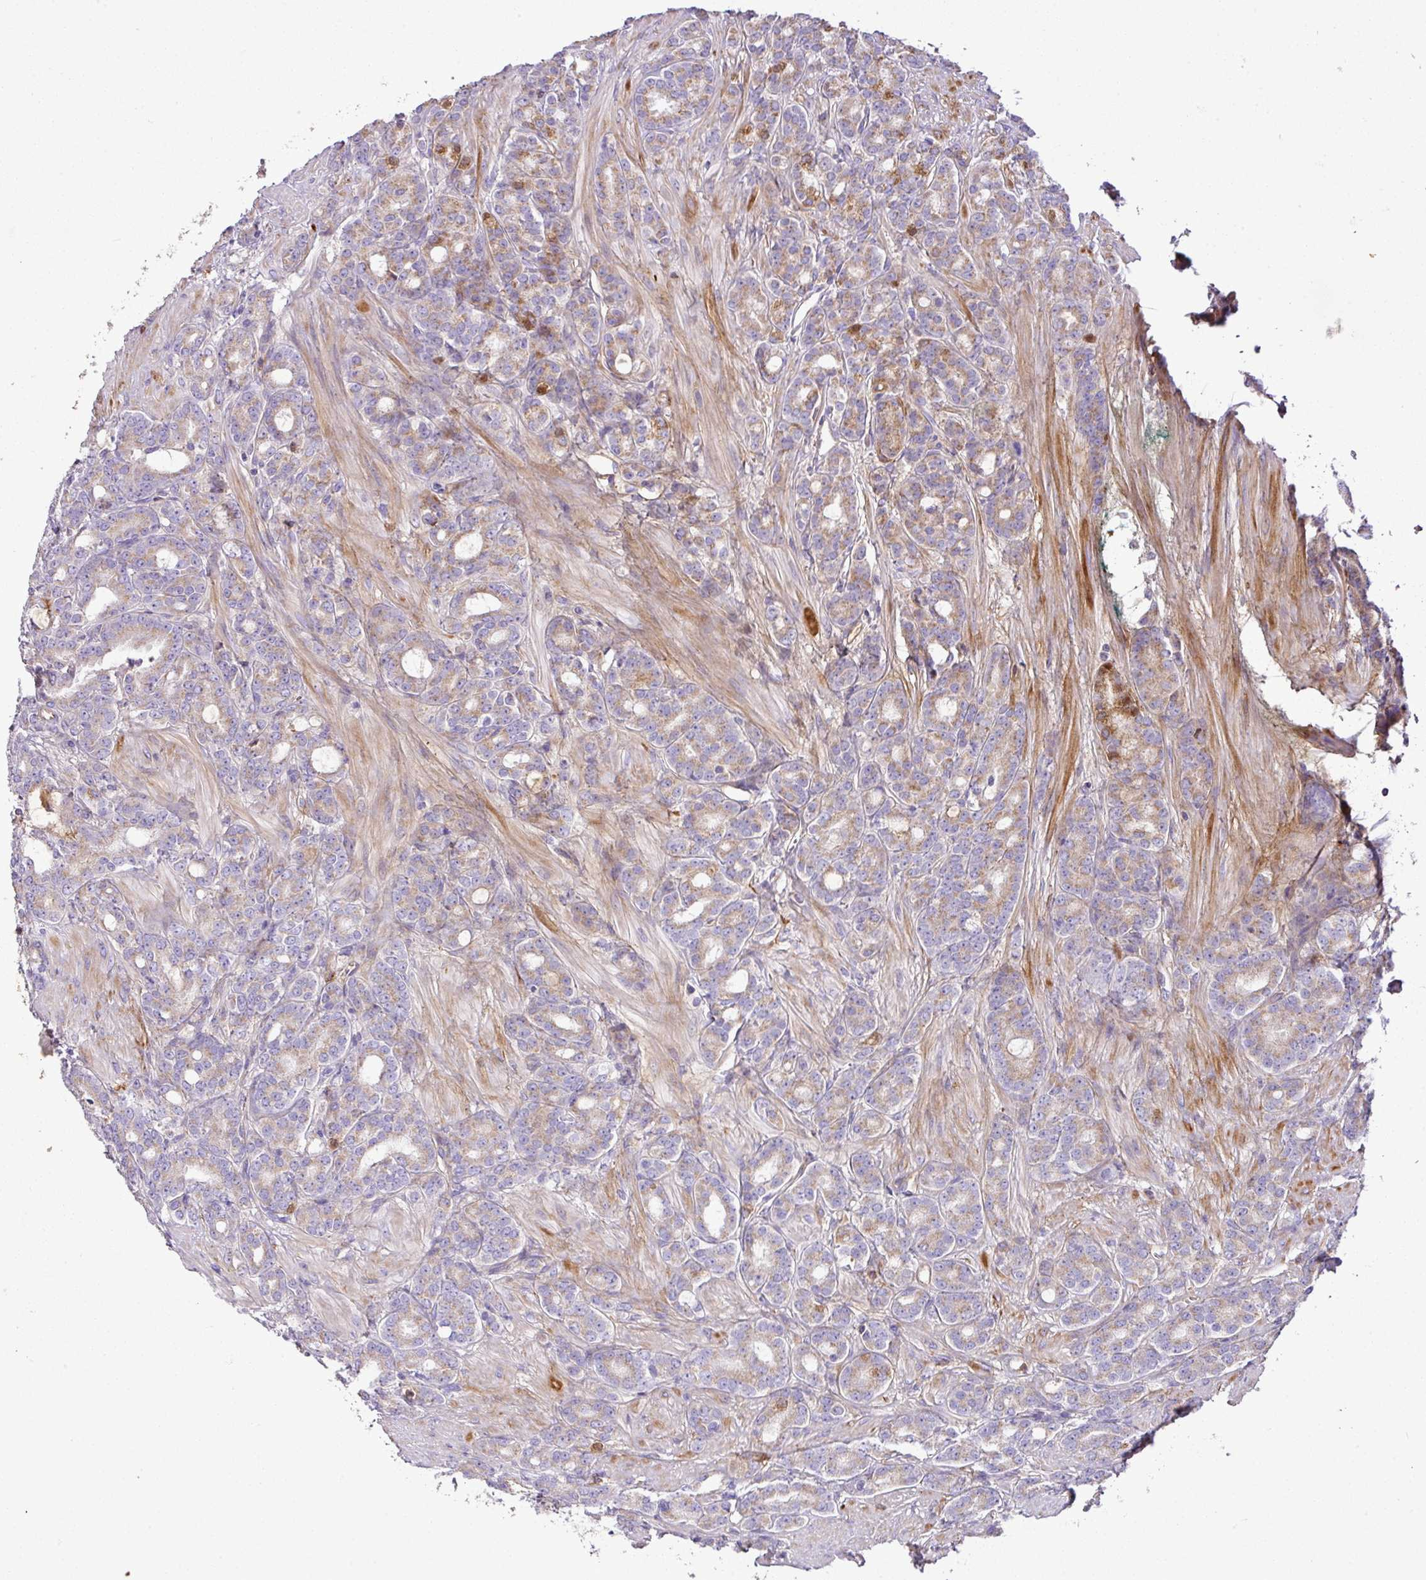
{"staining": {"intensity": "moderate", "quantity": "<25%", "location": "cytoplasmic/membranous"}, "tissue": "prostate cancer", "cell_type": "Tumor cells", "image_type": "cancer", "snomed": [{"axis": "morphology", "description": "Adenocarcinoma, High grade"}, {"axis": "topography", "description": "Prostate"}], "caption": "Tumor cells demonstrate low levels of moderate cytoplasmic/membranous expression in approximately <25% of cells in prostate adenocarcinoma (high-grade).", "gene": "CTXN2", "patient": {"sex": "male", "age": 62}}